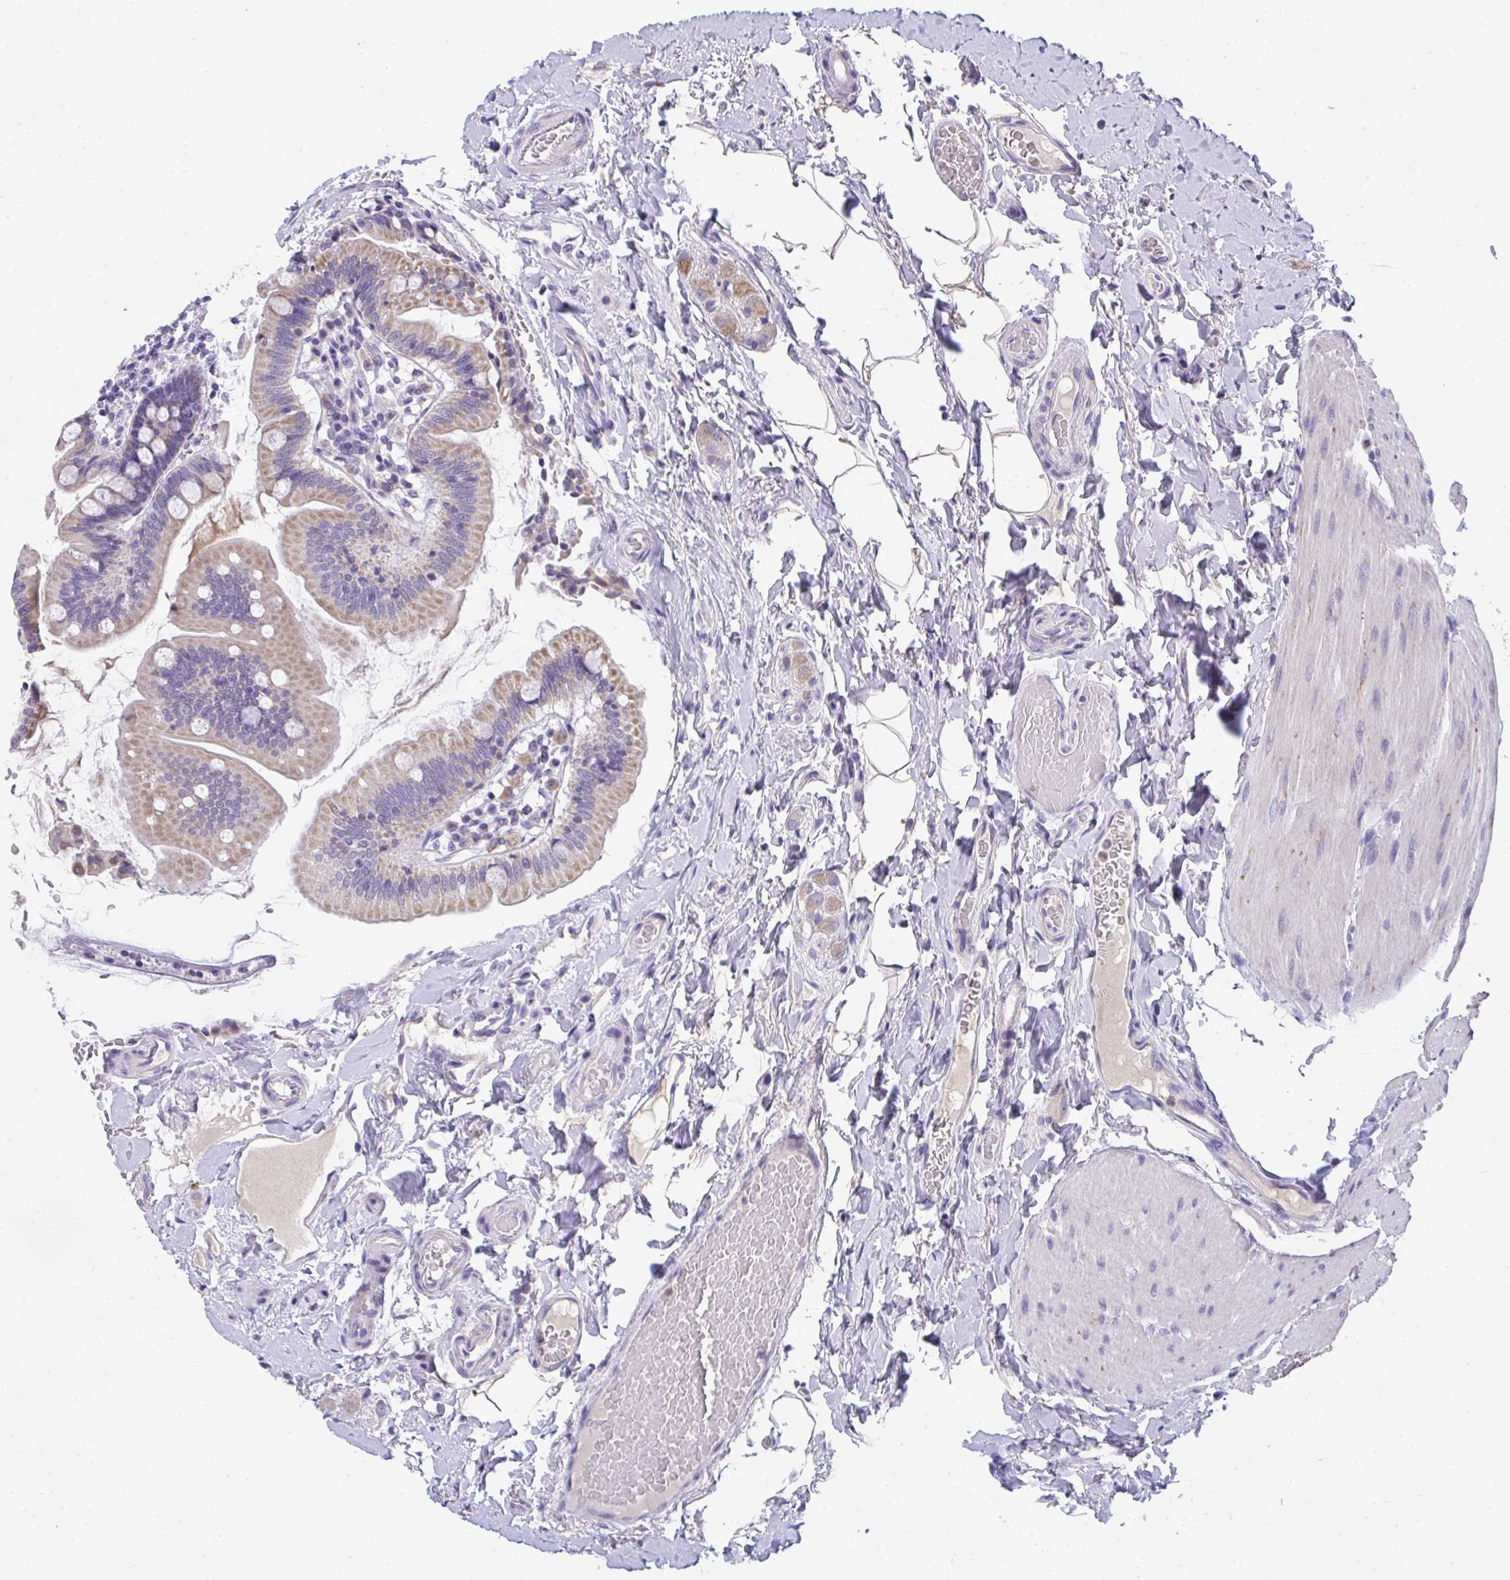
{"staining": {"intensity": "moderate", "quantity": "25%-75%", "location": "cytoplasmic/membranous"}, "tissue": "small intestine", "cell_type": "Glandular cells", "image_type": "normal", "snomed": [{"axis": "morphology", "description": "Normal tissue, NOS"}, {"axis": "topography", "description": "Small intestine"}], "caption": "Protein staining reveals moderate cytoplasmic/membranous expression in about 25%-75% of glandular cells in normal small intestine.", "gene": "COA5", "patient": {"sex": "female", "age": 64}}